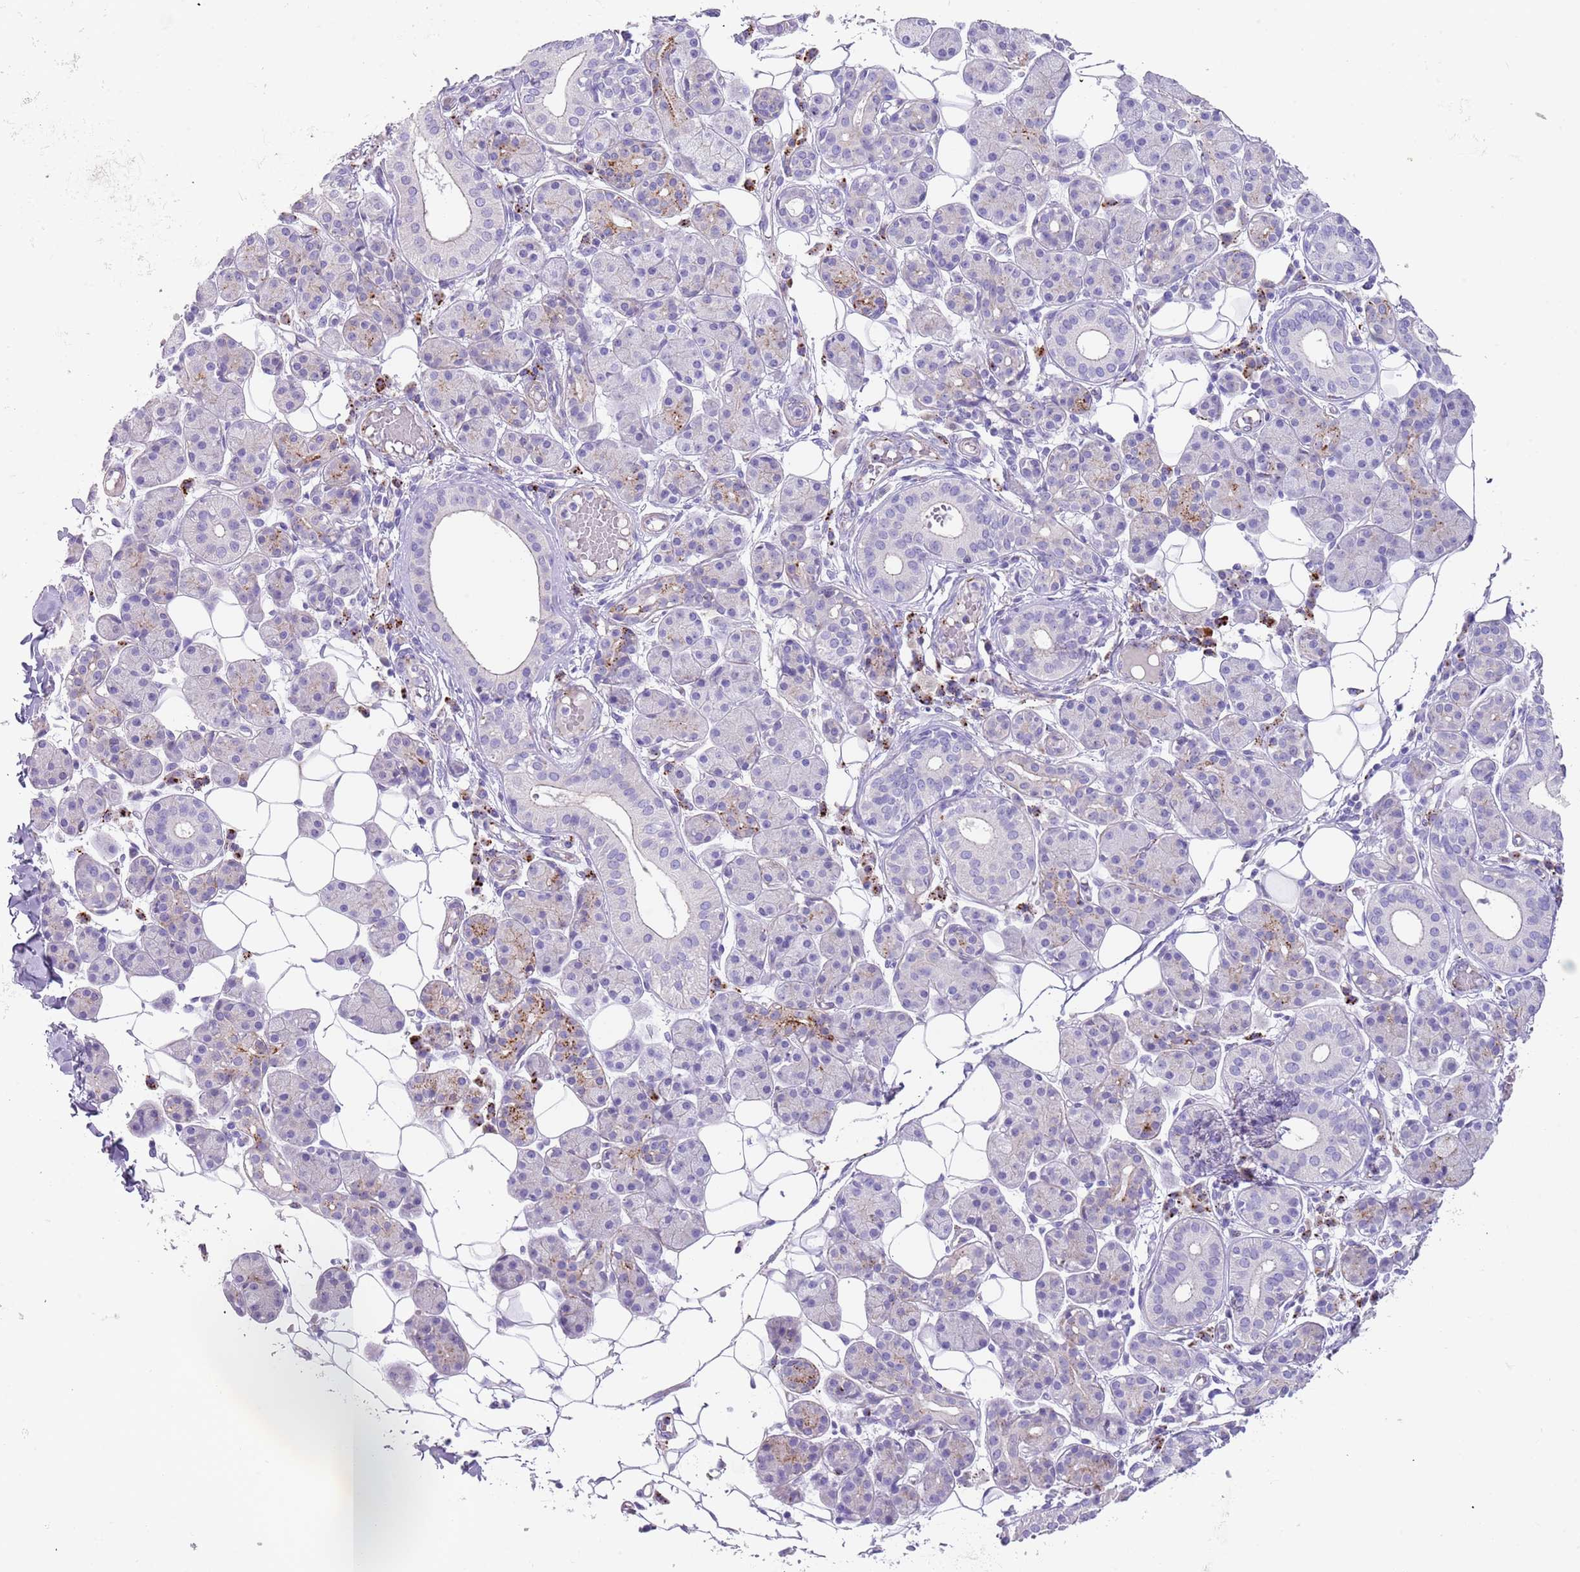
{"staining": {"intensity": "strong", "quantity": "<25%", "location": "cytoplasmic/membranous"}, "tissue": "salivary gland", "cell_type": "Glandular cells", "image_type": "normal", "snomed": [{"axis": "morphology", "description": "Normal tissue, NOS"}, {"axis": "topography", "description": "Salivary gland"}], "caption": "Glandular cells demonstrate medium levels of strong cytoplasmic/membranous staining in about <25% of cells in benign salivary gland. (IHC, brightfield microscopy, high magnification).", "gene": "LRRN3", "patient": {"sex": "female", "age": 33}}